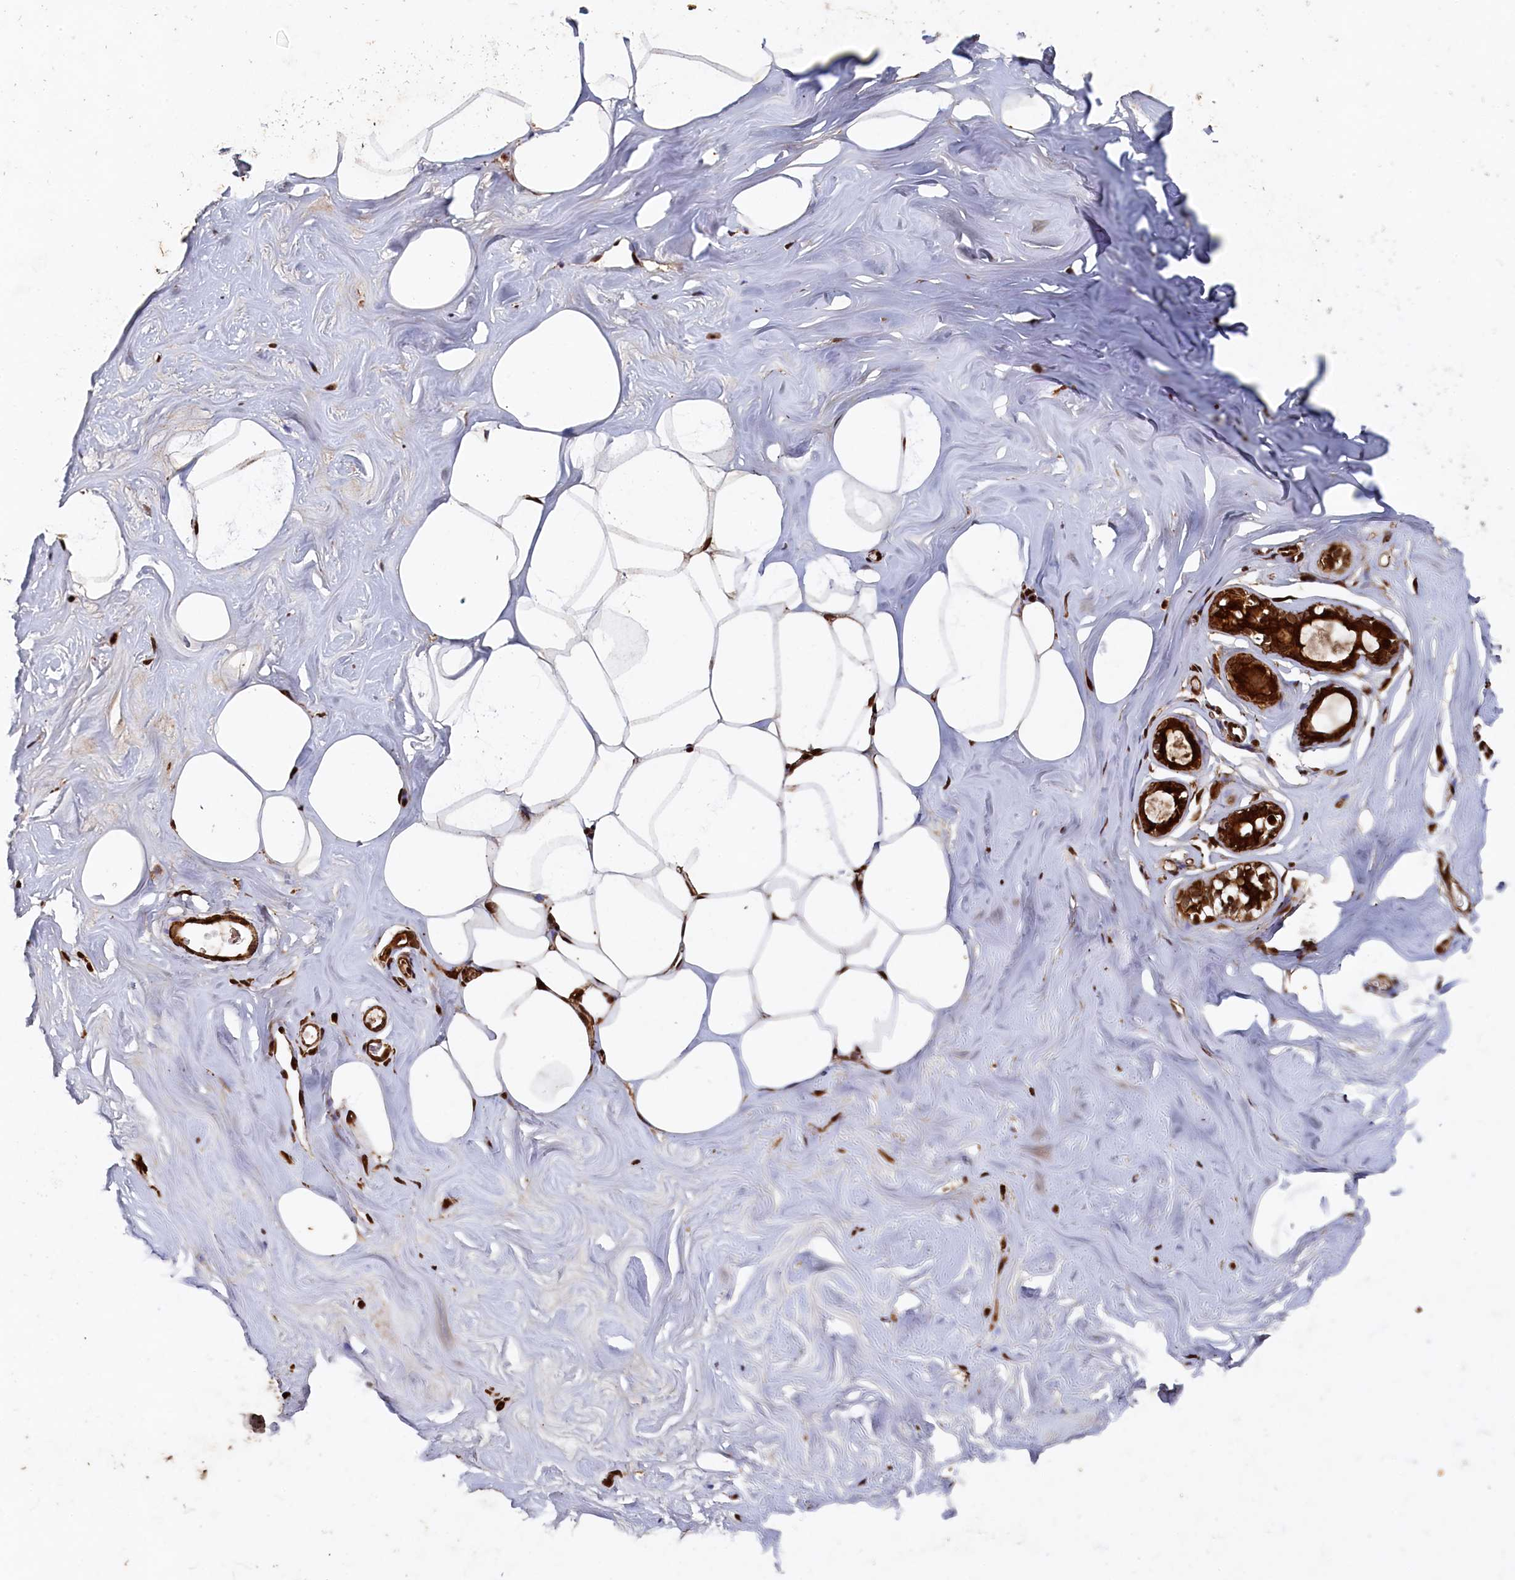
{"staining": {"intensity": "strong", "quantity": ">75%", "location": "cytoplasmic/membranous"}, "tissue": "adipose tissue", "cell_type": "Adipocytes", "image_type": "normal", "snomed": [{"axis": "morphology", "description": "Normal tissue, NOS"}, {"axis": "morphology", "description": "Fibrosis, NOS"}, {"axis": "topography", "description": "Breast"}, {"axis": "topography", "description": "Adipose tissue"}], "caption": "IHC histopathology image of benign adipose tissue: adipose tissue stained using immunohistochemistry exhibits high levels of strong protein expression localized specifically in the cytoplasmic/membranous of adipocytes, appearing as a cytoplasmic/membranous brown color.", "gene": "PIGN", "patient": {"sex": "female", "age": 39}}